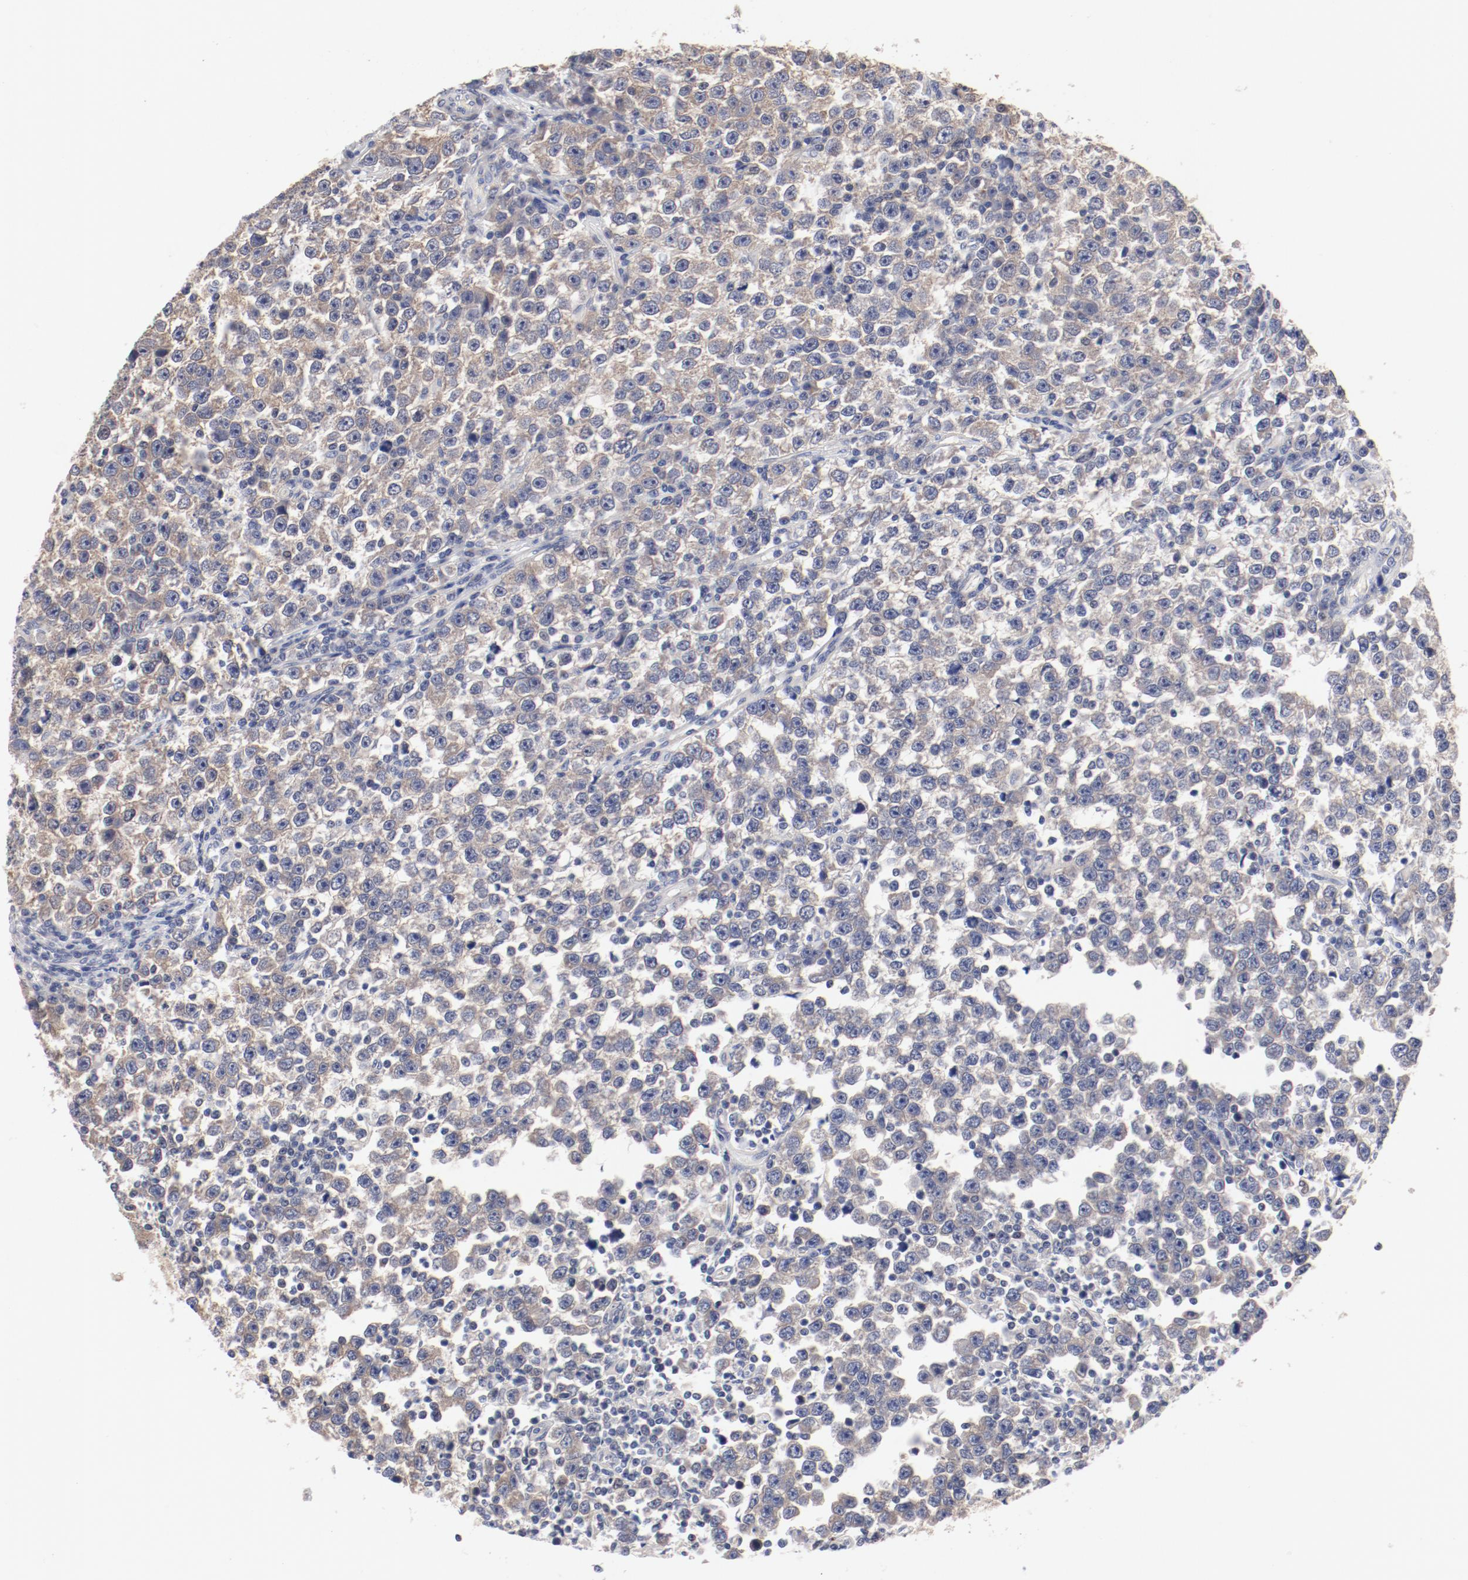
{"staining": {"intensity": "weak", "quantity": "25%-75%", "location": "cytoplasmic/membranous"}, "tissue": "testis cancer", "cell_type": "Tumor cells", "image_type": "cancer", "snomed": [{"axis": "morphology", "description": "Seminoma, NOS"}, {"axis": "topography", "description": "Testis"}], "caption": "Immunohistochemical staining of testis seminoma shows low levels of weak cytoplasmic/membranous expression in approximately 25%-75% of tumor cells.", "gene": "GPR143", "patient": {"sex": "male", "age": 43}}